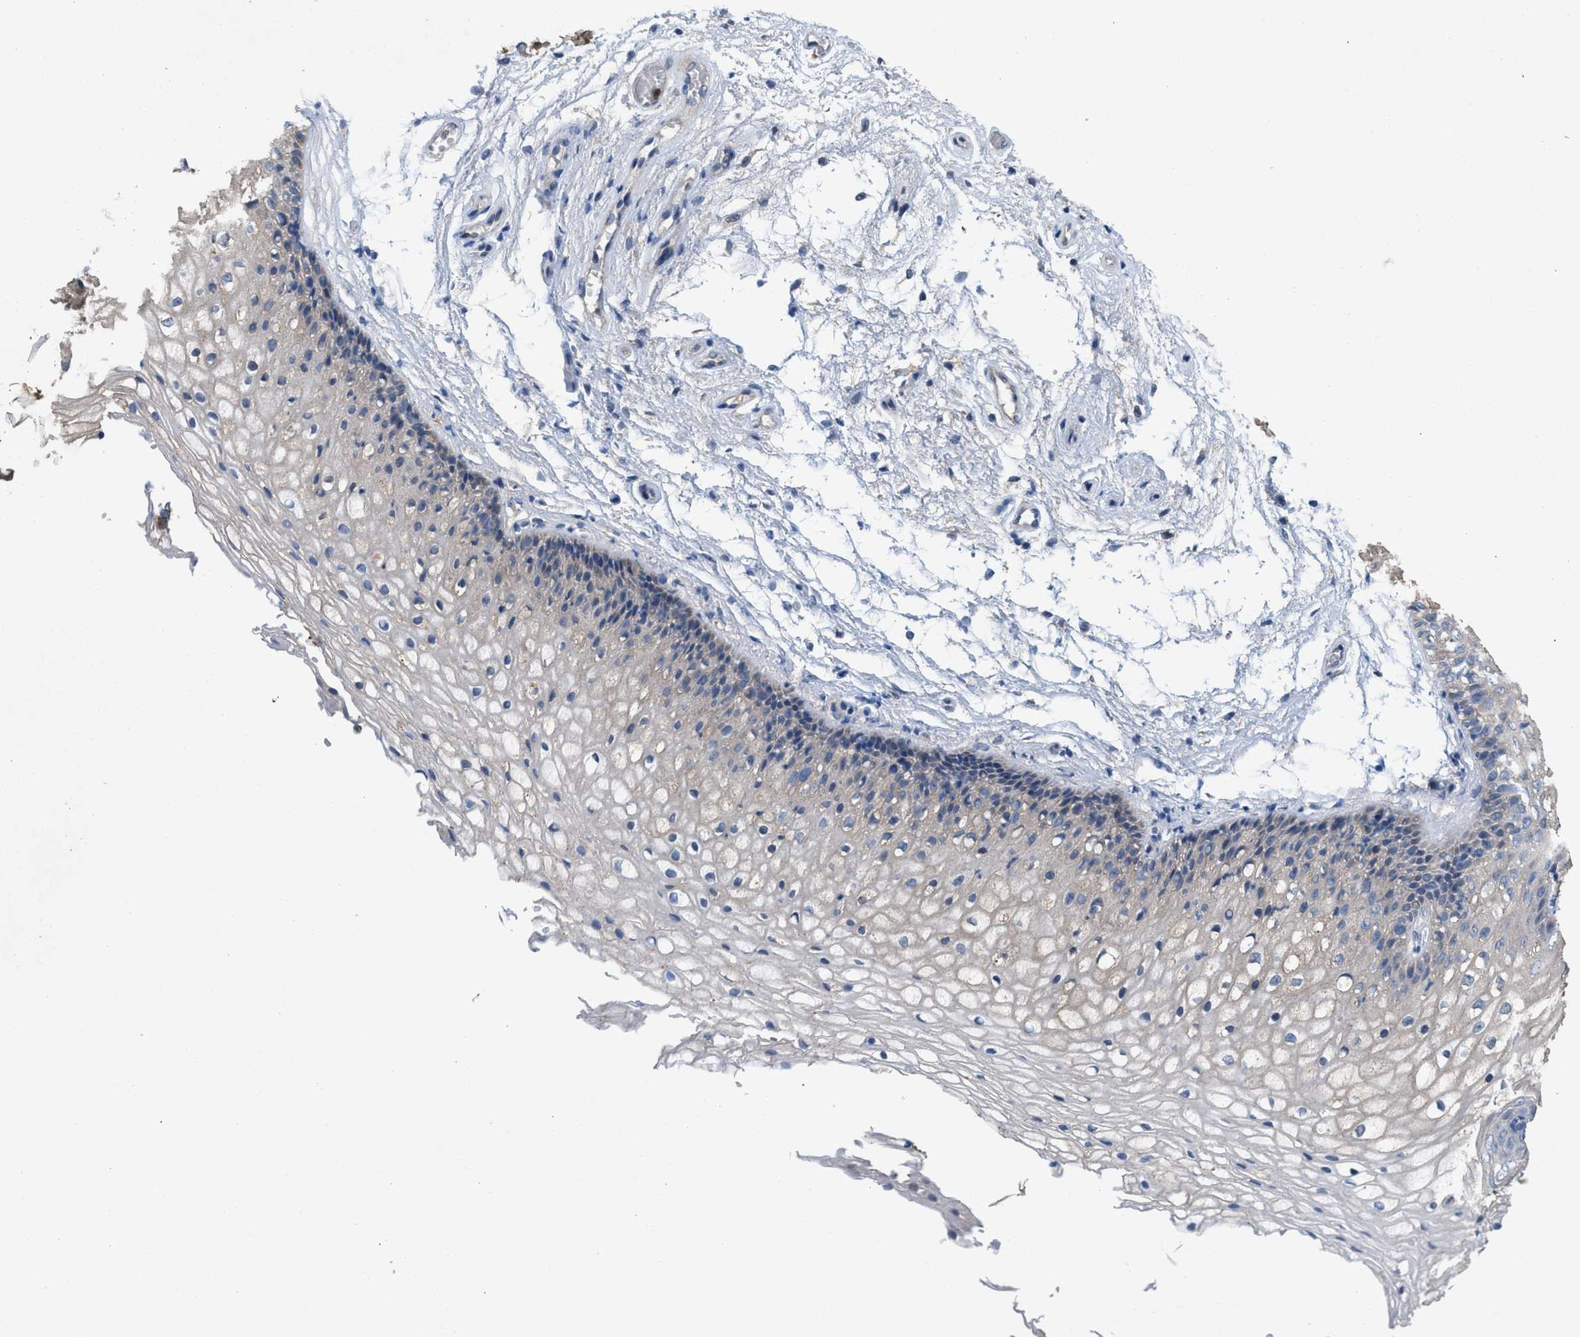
{"staining": {"intensity": "weak", "quantity": "<25%", "location": "cytoplasmic/membranous"}, "tissue": "vagina", "cell_type": "Squamous epithelial cells", "image_type": "normal", "snomed": [{"axis": "morphology", "description": "Normal tissue, NOS"}, {"axis": "topography", "description": "Vagina"}], "caption": "Protein analysis of normal vagina demonstrates no significant expression in squamous epithelial cells. (DAB (3,3'-diaminobenzidine) immunohistochemistry (IHC) visualized using brightfield microscopy, high magnification).", "gene": "PLPPR5", "patient": {"sex": "female", "age": 34}}